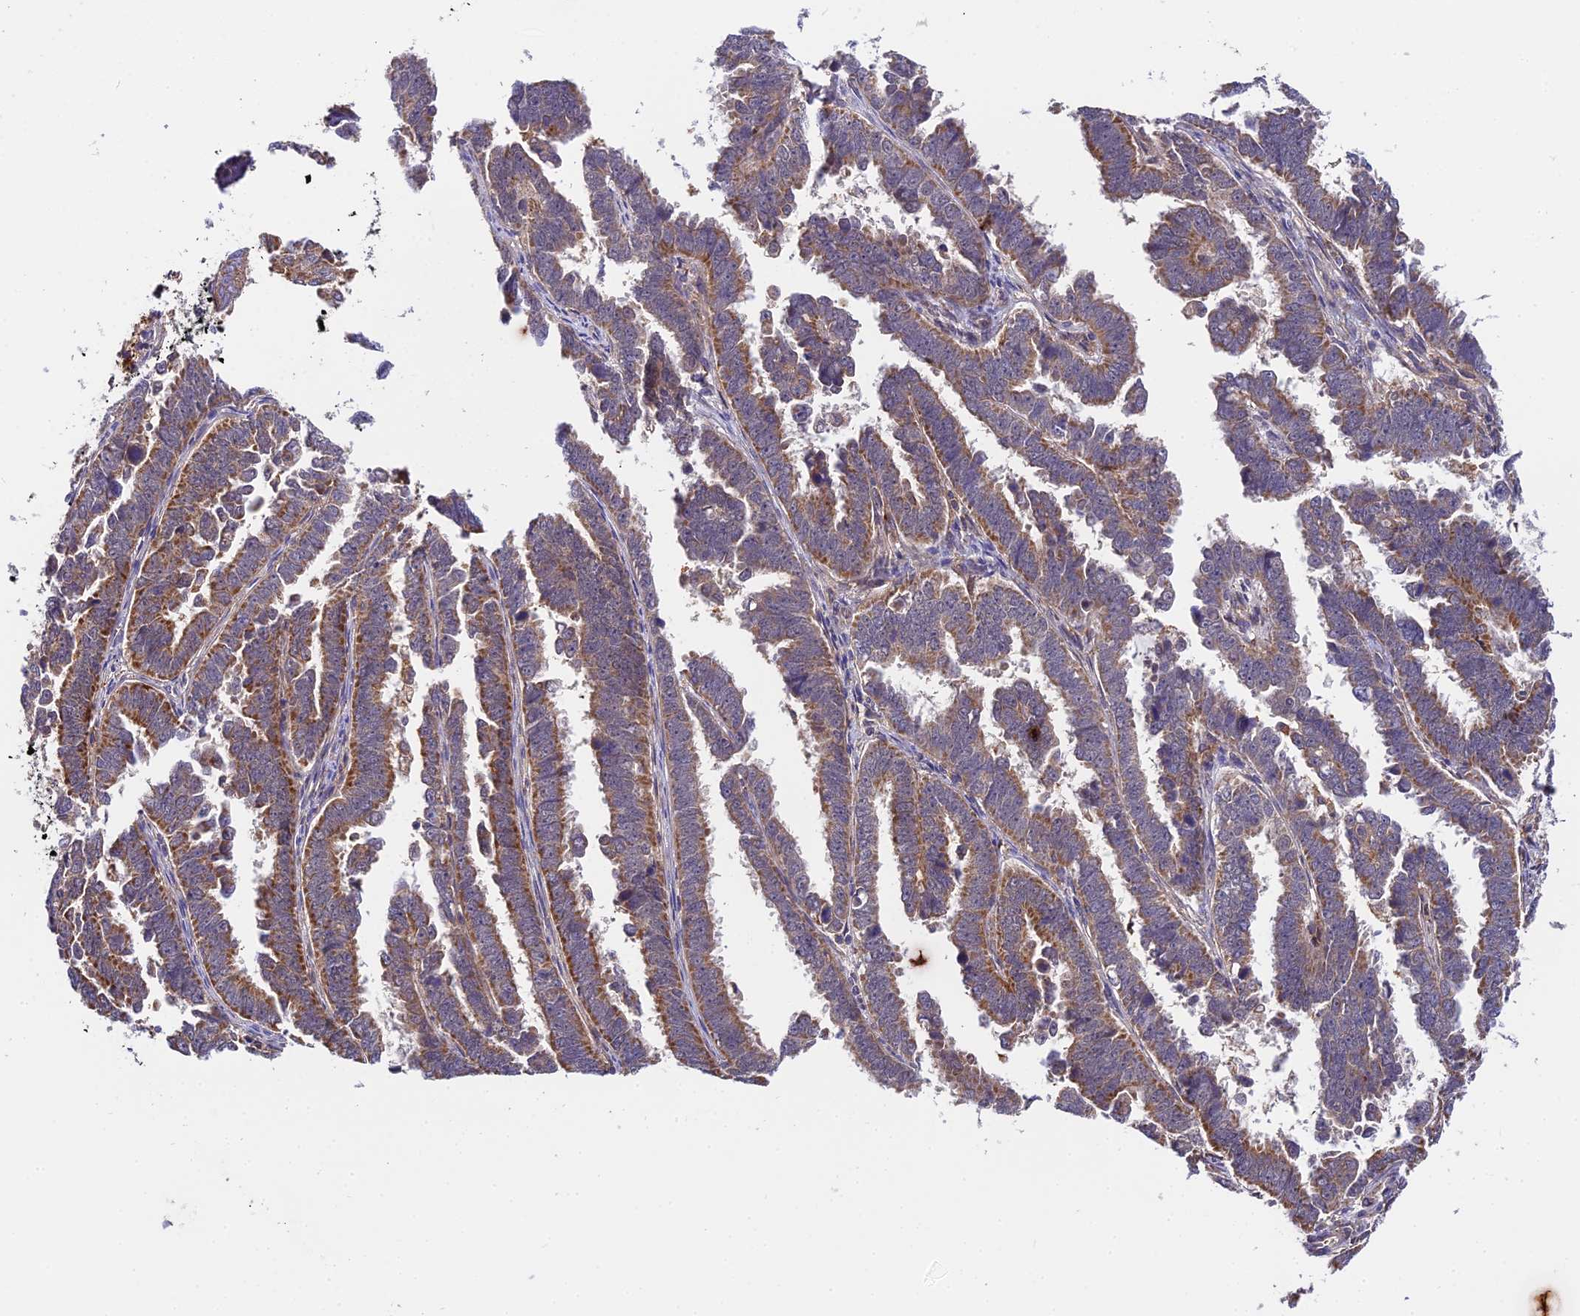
{"staining": {"intensity": "moderate", "quantity": ">75%", "location": "cytoplasmic/membranous"}, "tissue": "endometrial cancer", "cell_type": "Tumor cells", "image_type": "cancer", "snomed": [{"axis": "morphology", "description": "Adenocarcinoma, NOS"}, {"axis": "topography", "description": "Endometrium"}], "caption": "Tumor cells show moderate cytoplasmic/membranous staining in approximately >75% of cells in endometrial cancer (adenocarcinoma).", "gene": "ZBED8", "patient": {"sex": "female", "age": 75}}